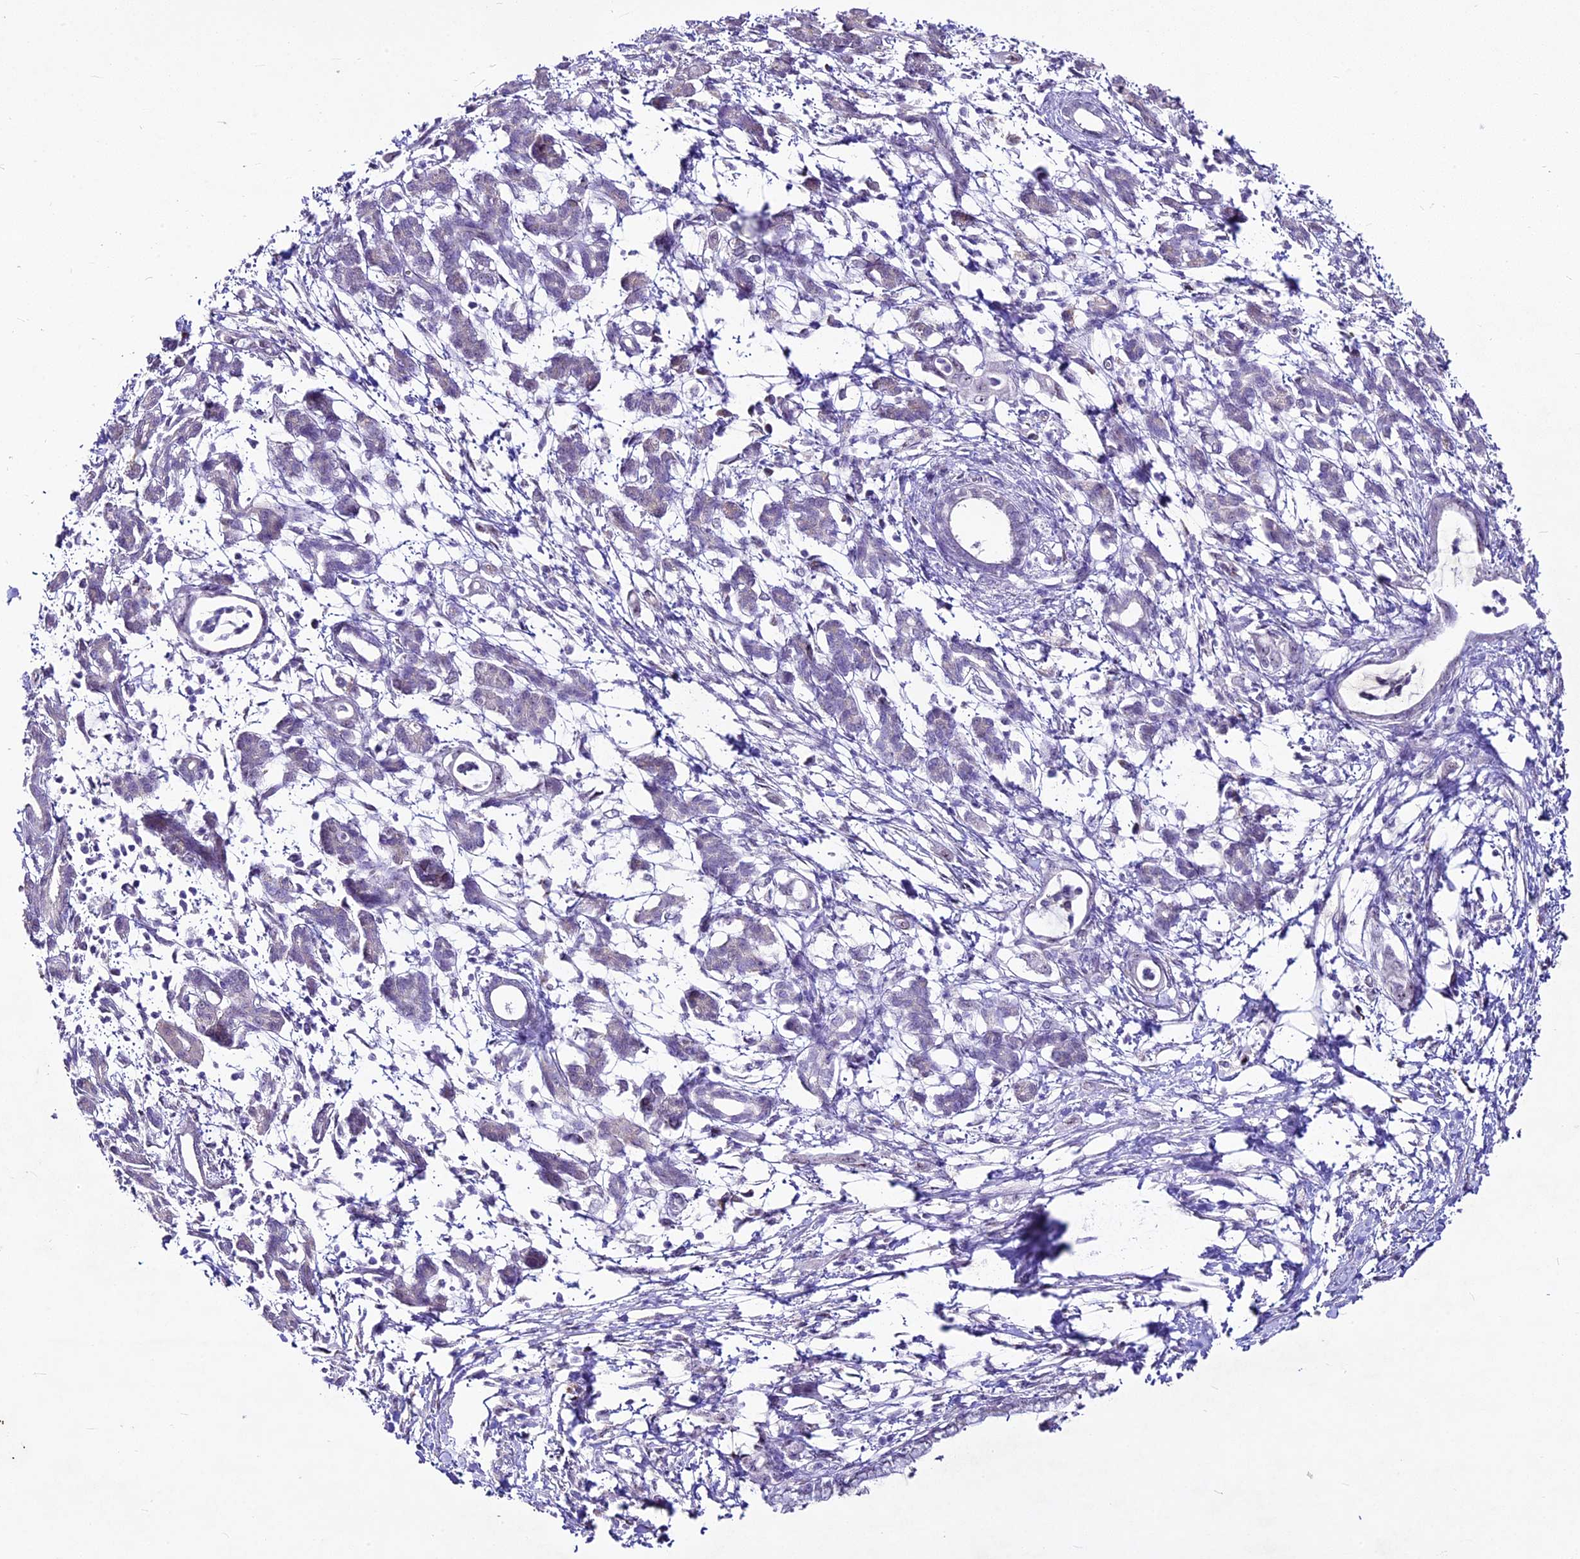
{"staining": {"intensity": "negative", "quantity": "none", "location": "none"}, "tissue": "pancreatic cancer", "cell_type": "Tumor cells", "image_type": "cancer", "snomed": [{"axis": "morphology", "description": "Adenocarcinoma, NOS"}, {"axis": "topography", "description": "Pancreas"}], "caption": "This photomicrograph is of adenocarcinoma (pancreatic) stained with immunohistochemistry to label a protein in brown with the nuclei are counter-stained blue. There is no expression in tumor cells.", "gene": "SUSD3", "patient": {"sex": "female", "age": 55}}